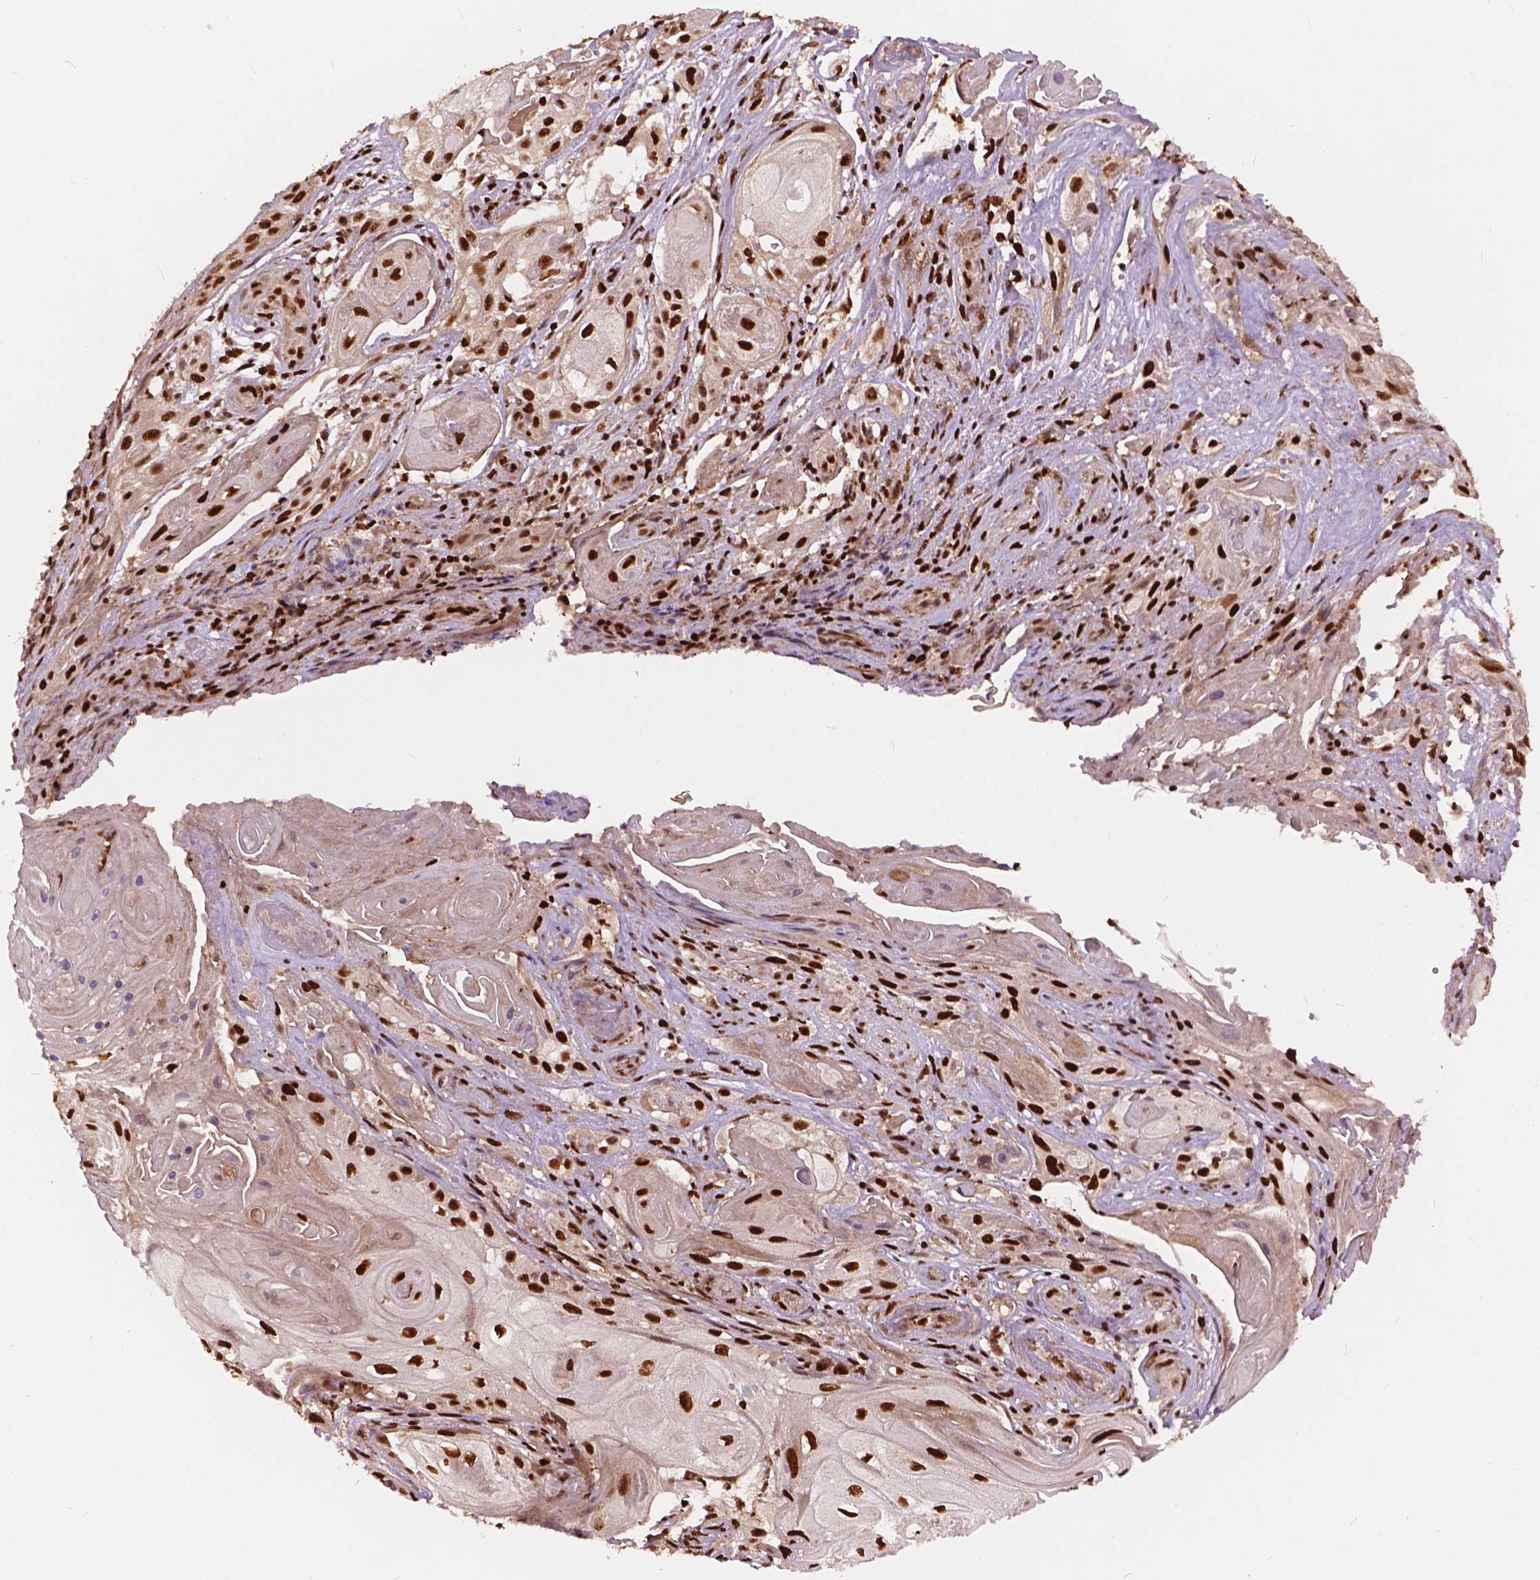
{"staining": {"intensity": "strong", "quantity": ">75%", "location": "nuclear"}, "tissue": "skin cancer", "cell_type": "Tumor cells", "image_type": "cancer", "snomed": [{"axis": "morphology", "description": "Squamous cell carcinoma, NOS"}, {"axis": "topography", "description": "Skin"}], "caption": "There is high levels of strong nuclear positivity in tumor cells of skin cancer, as demonstrated by immunohistochemical staining (brown color).", "gene": "ANP32B", "patient": {"sex": "male", "age": 62}}